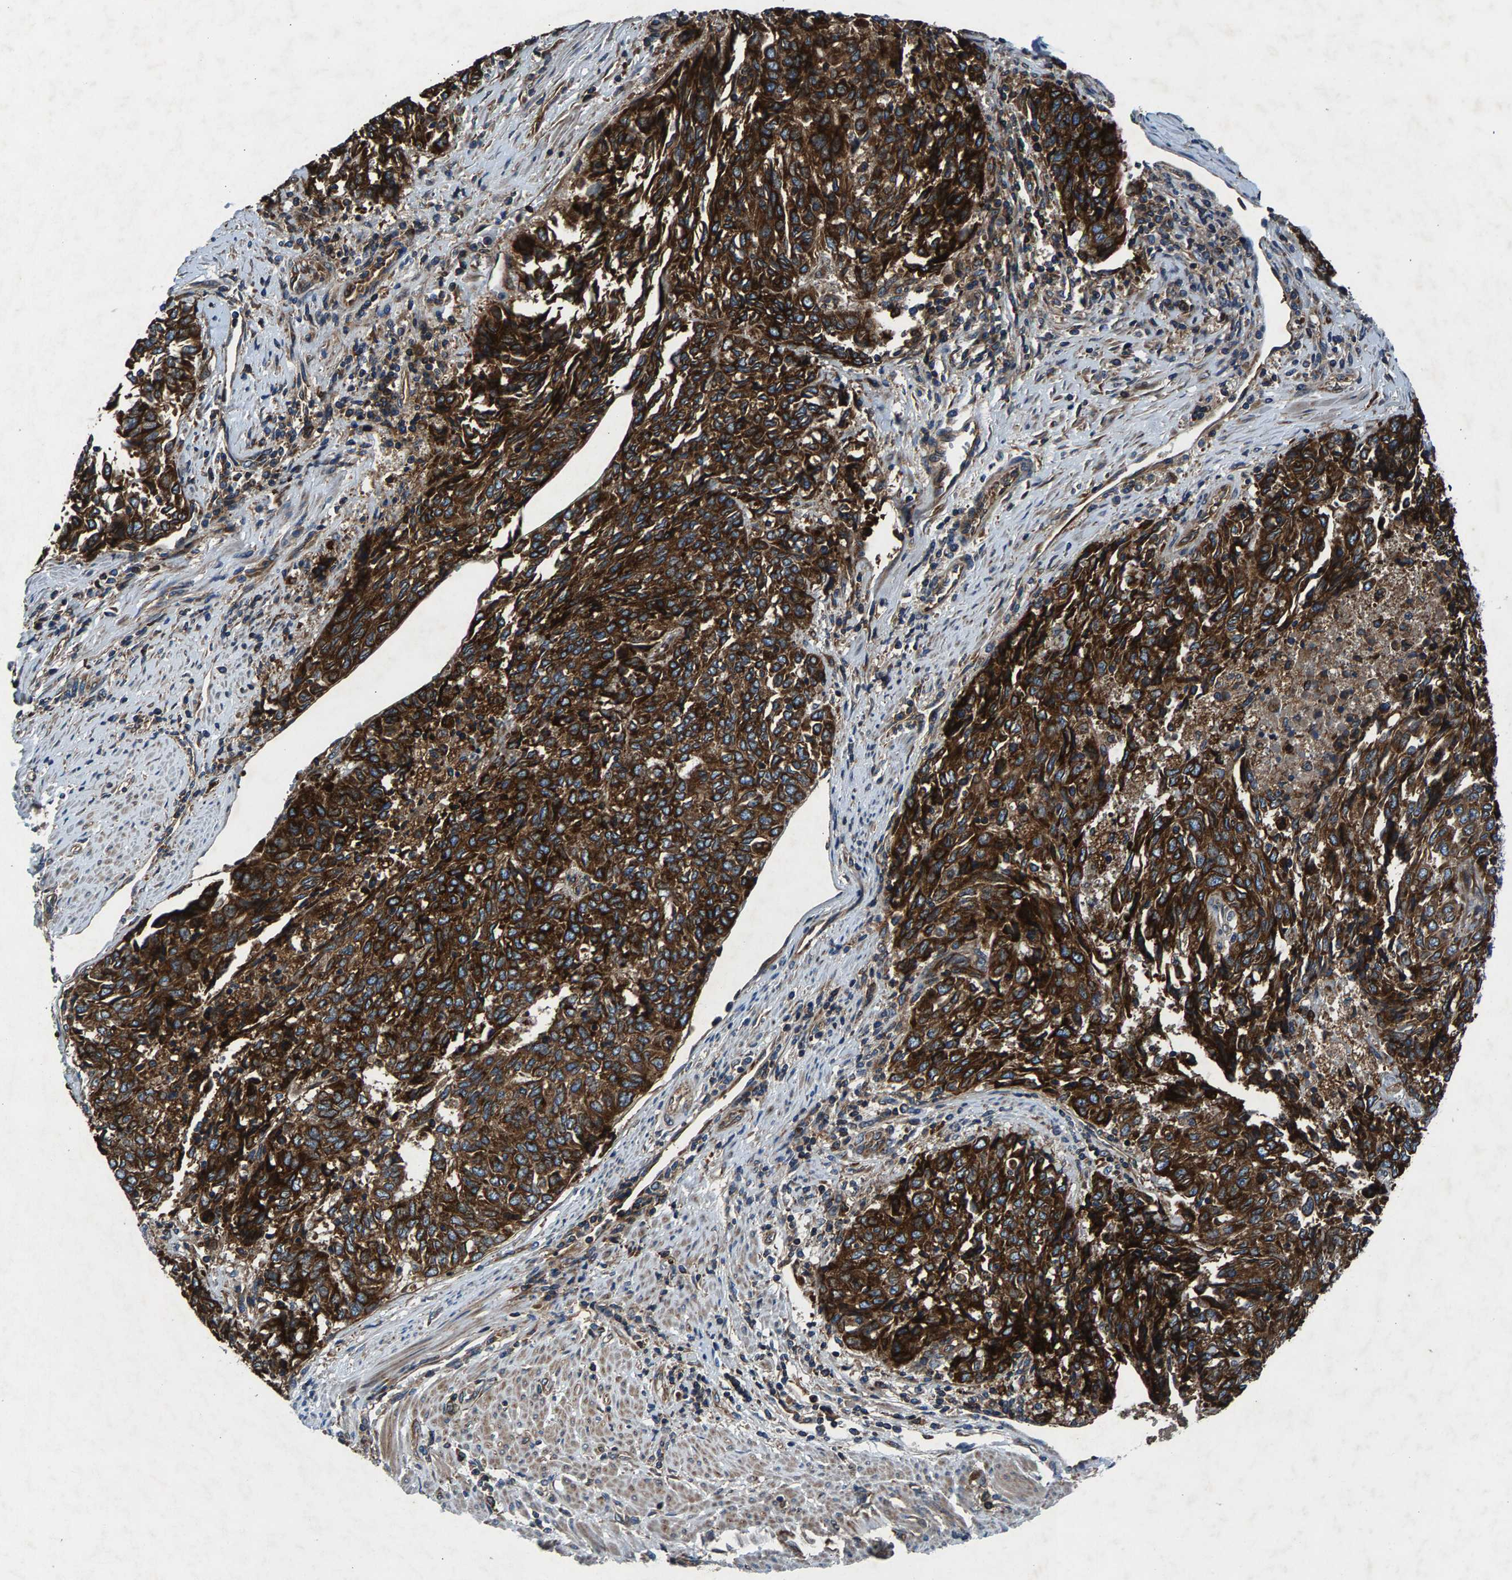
{"staining": {"intensity": "strong", "quantity": ">75%", "location": "cytoplasmic/membranous"}, "tissue": "endometrial cancer", "cell_type": "Tumor cells", "image_type": "cancer", "snomed": [{"axis": "morphology", "description": "Adenocarcinoma, NOS"}, {"axis": "topography", "description": "Endometrium"}], "caption": "Human adenocarcinoma (endometrial) stained with a protein marker demonstrates strong staining in tumor cells.", "gene": "LPCAT1", "patient": {"sex": "female", "age": 80}}